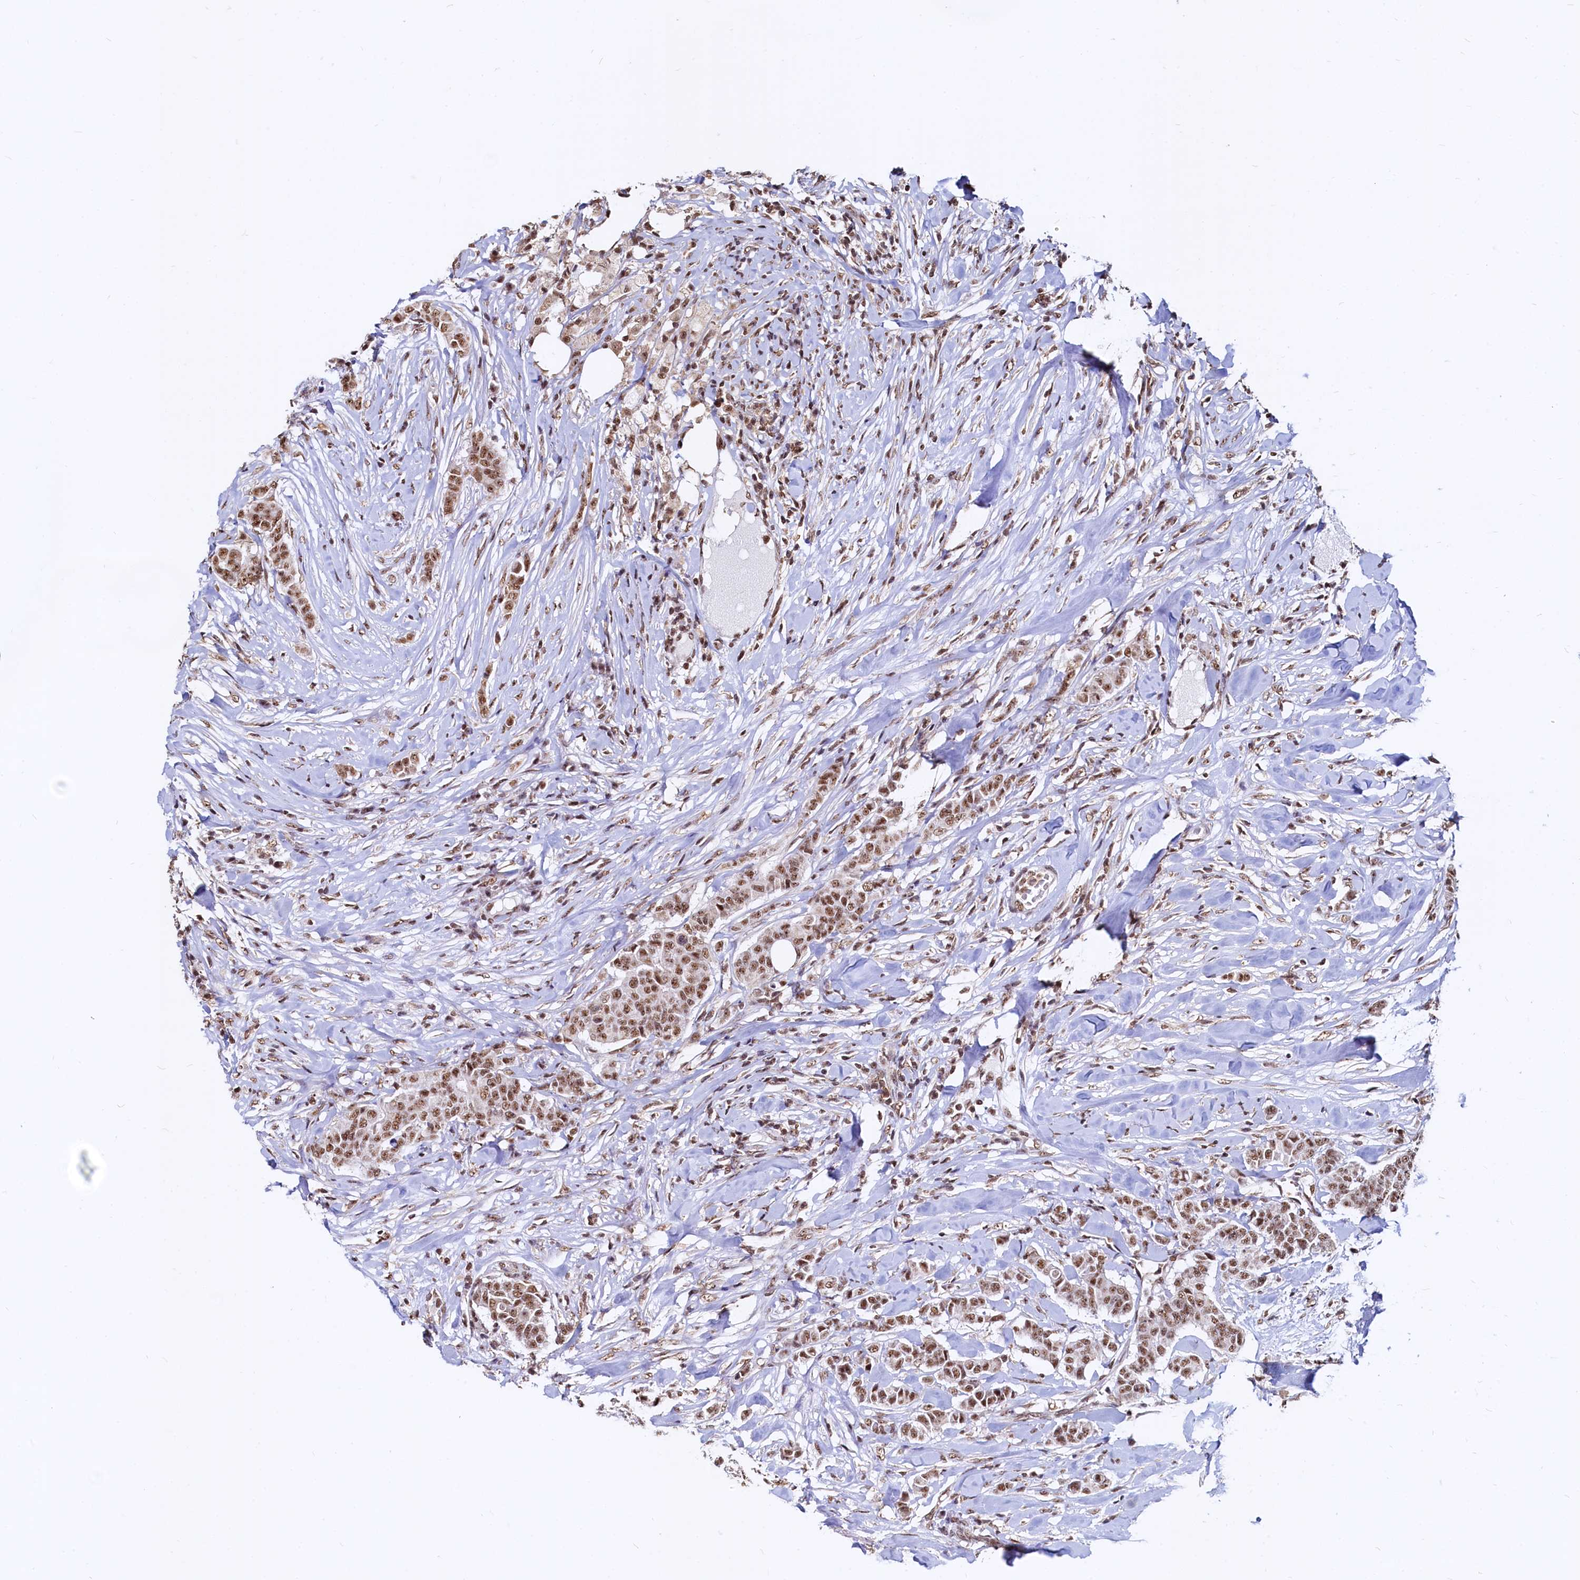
{"staining": {"intensity": "moderate", "quantity": ">75%", "location": "cytoplasmic/membranous,nuclear"}, "tissue": "breast cancer", "cell_type": "Tumor cells", "image_type": "cancer", "snomed": [{"axis": "morphology", "description": "Duct carcinoma"}, {"axis": "topography", "description": "Breast"}], "caption": "This micrograph reveals immunohistochemistry staining of human breast cancer (infiltrating ductal carcinoma), with medium moderate cytoplasmic/membranous and nuclear positivity in approximately >75% of tumor cells.", "gene": "RSRC2", "patient": {"sex": "female", "age": 40}}